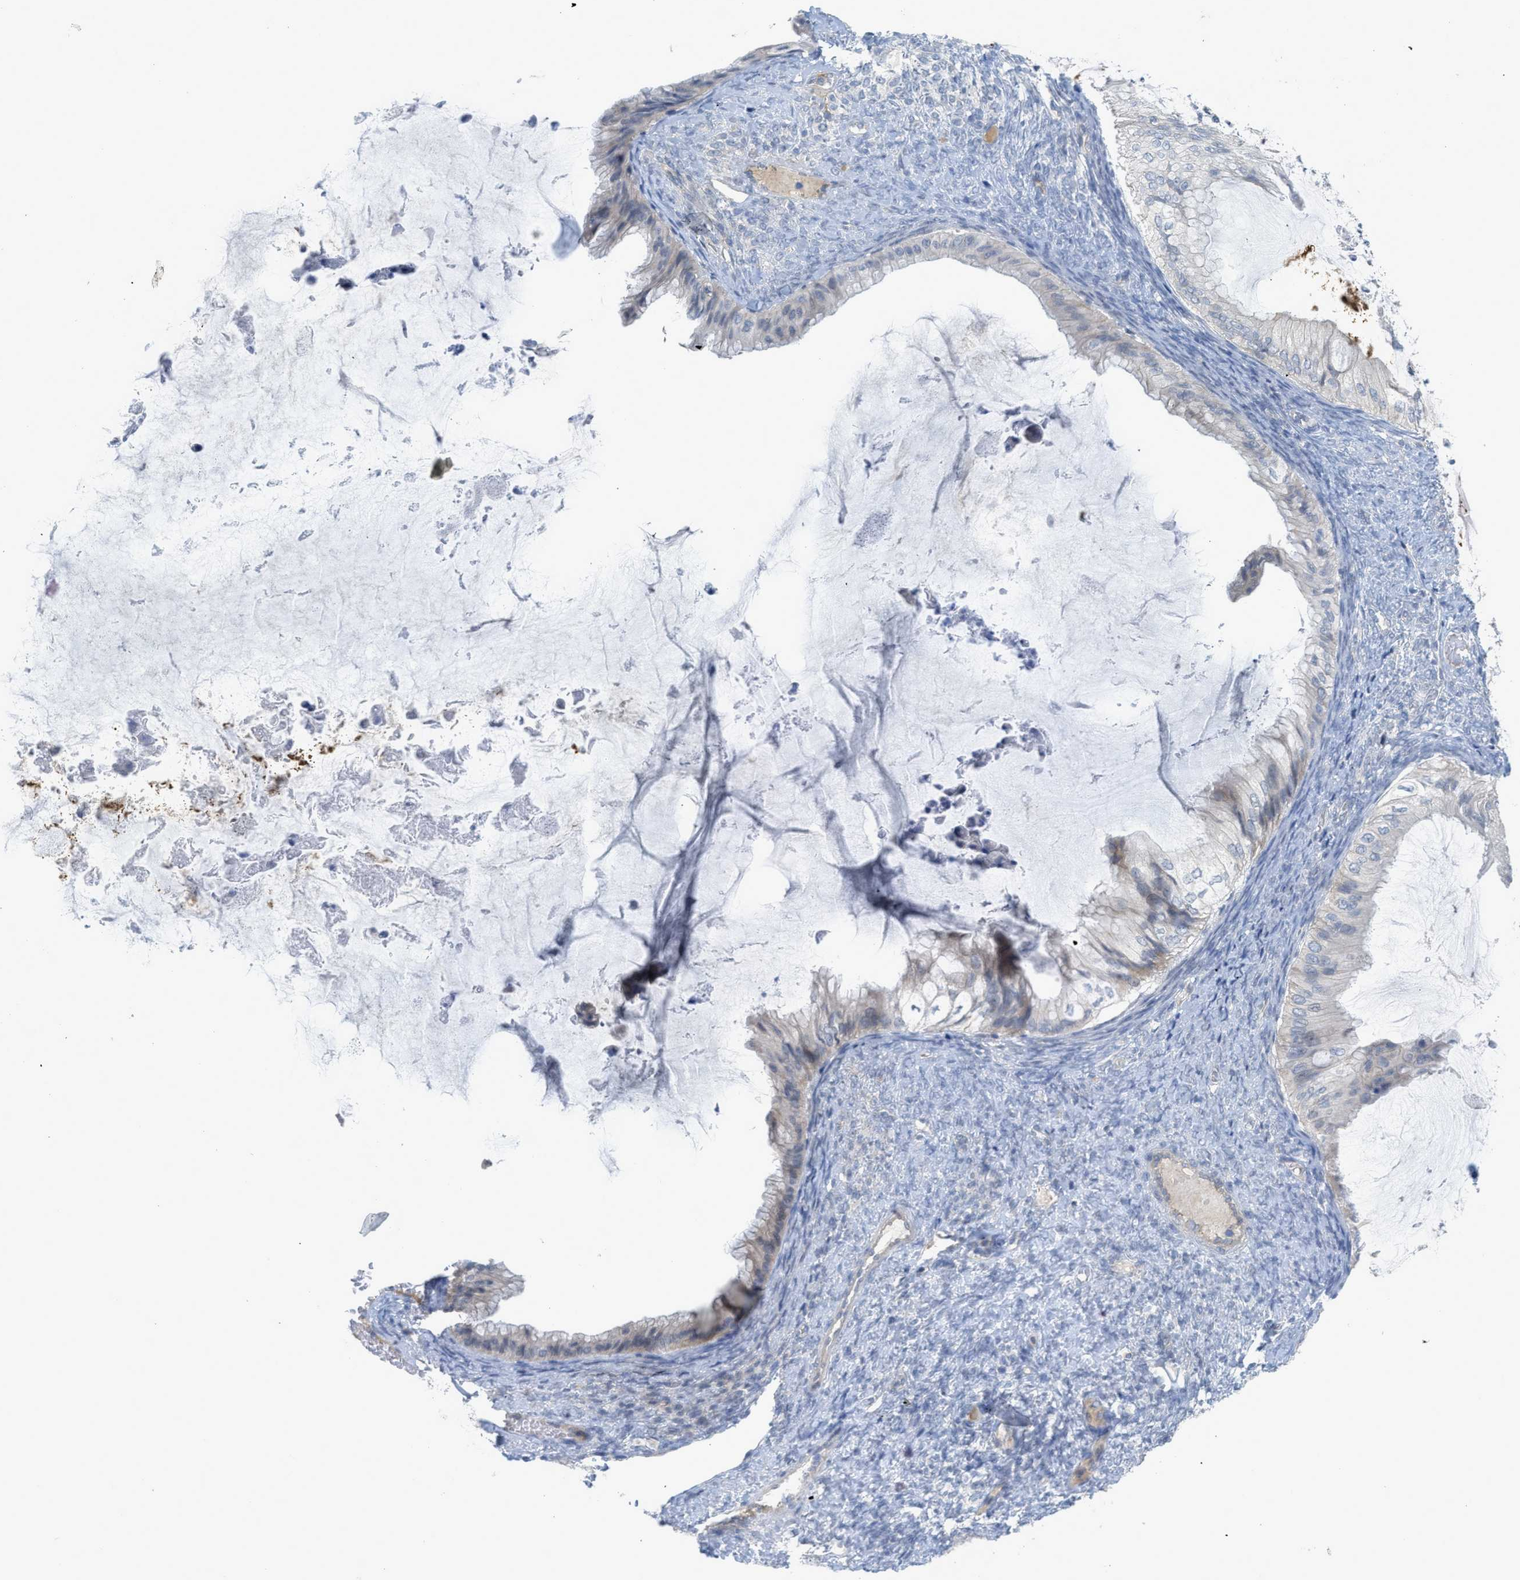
{"staining": {"intensity": "weak", "quantity": "25%-75%", "location": "cytoplasmic/membranous"}, "tissue": "ovarian cancer", "cell_type": "Tumor cells", "image_type": "cancer", "snomed": [{"axis": "morphology", "description": "Cystadenocarcinoma, mucinous, NOS"}, {"axis": "topography", "description": "Ovary"}], "caption": "Ovarian mucinous cystadenocarcinoma stained for a protein demonstrates weak cytoplasmic/membranous positivity in tumor cells.", "gene": "TNFAIP1", "patient": {"sex": "female", "age": 61}}